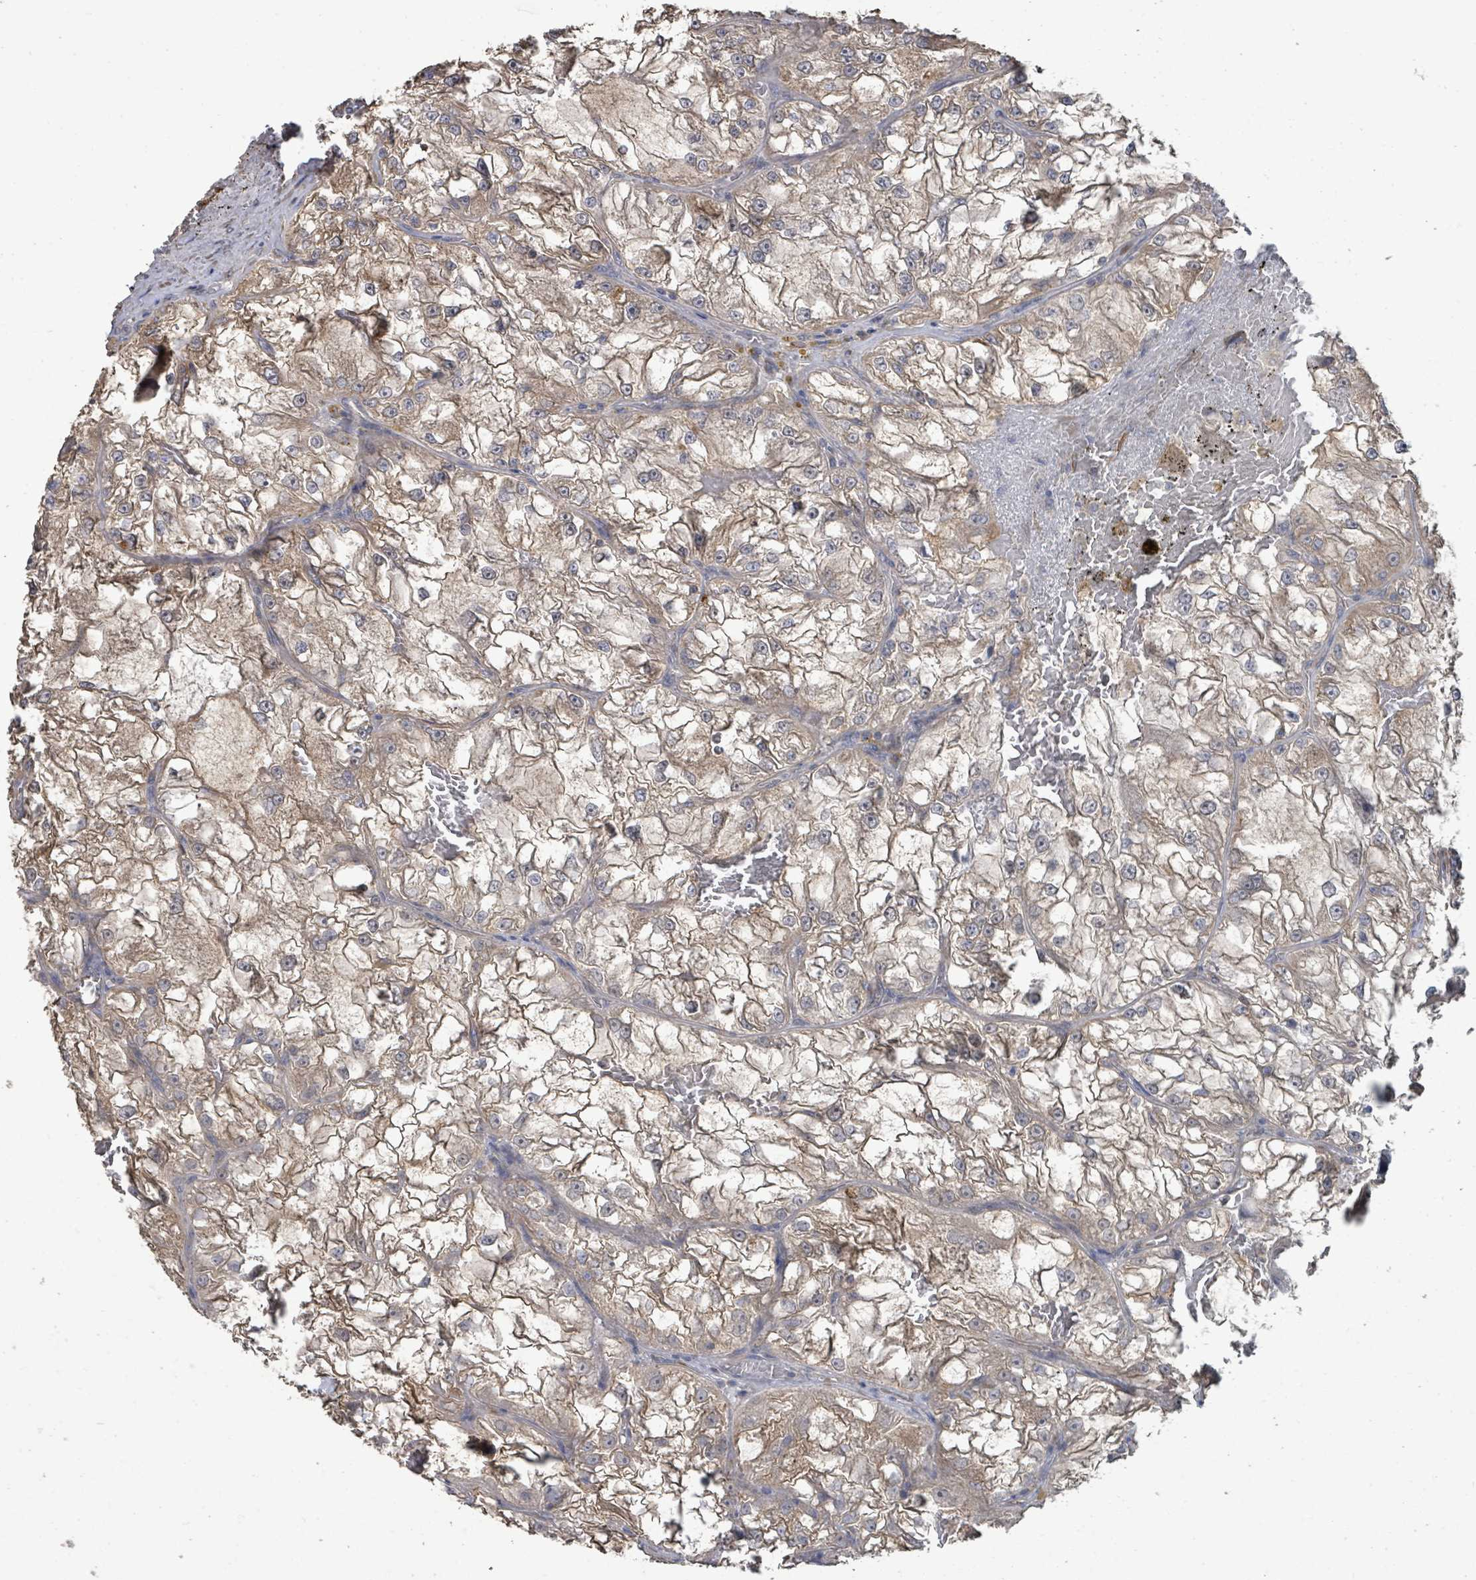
{"staining": {"intensity": "weak", "quantity": "25%-75%", "location": "cytoplasmic/membranous"}, "tissue": "renal cancer", "cell_type": "Tumor cells", "image_type": "cancer", "snomed": [{"axis": "morphology", "description": "Adenocarcinoma, NOS"}, {"axis": "topography", "description": "Kidney"}], "caption": "A brown stain labels weak cytoplasmic/membranous positivity of a protein in adenocarcinoma (renal) tumor cells.", "gene": "SLC9A7", "patient": {"sex": "female", "age": 72}}